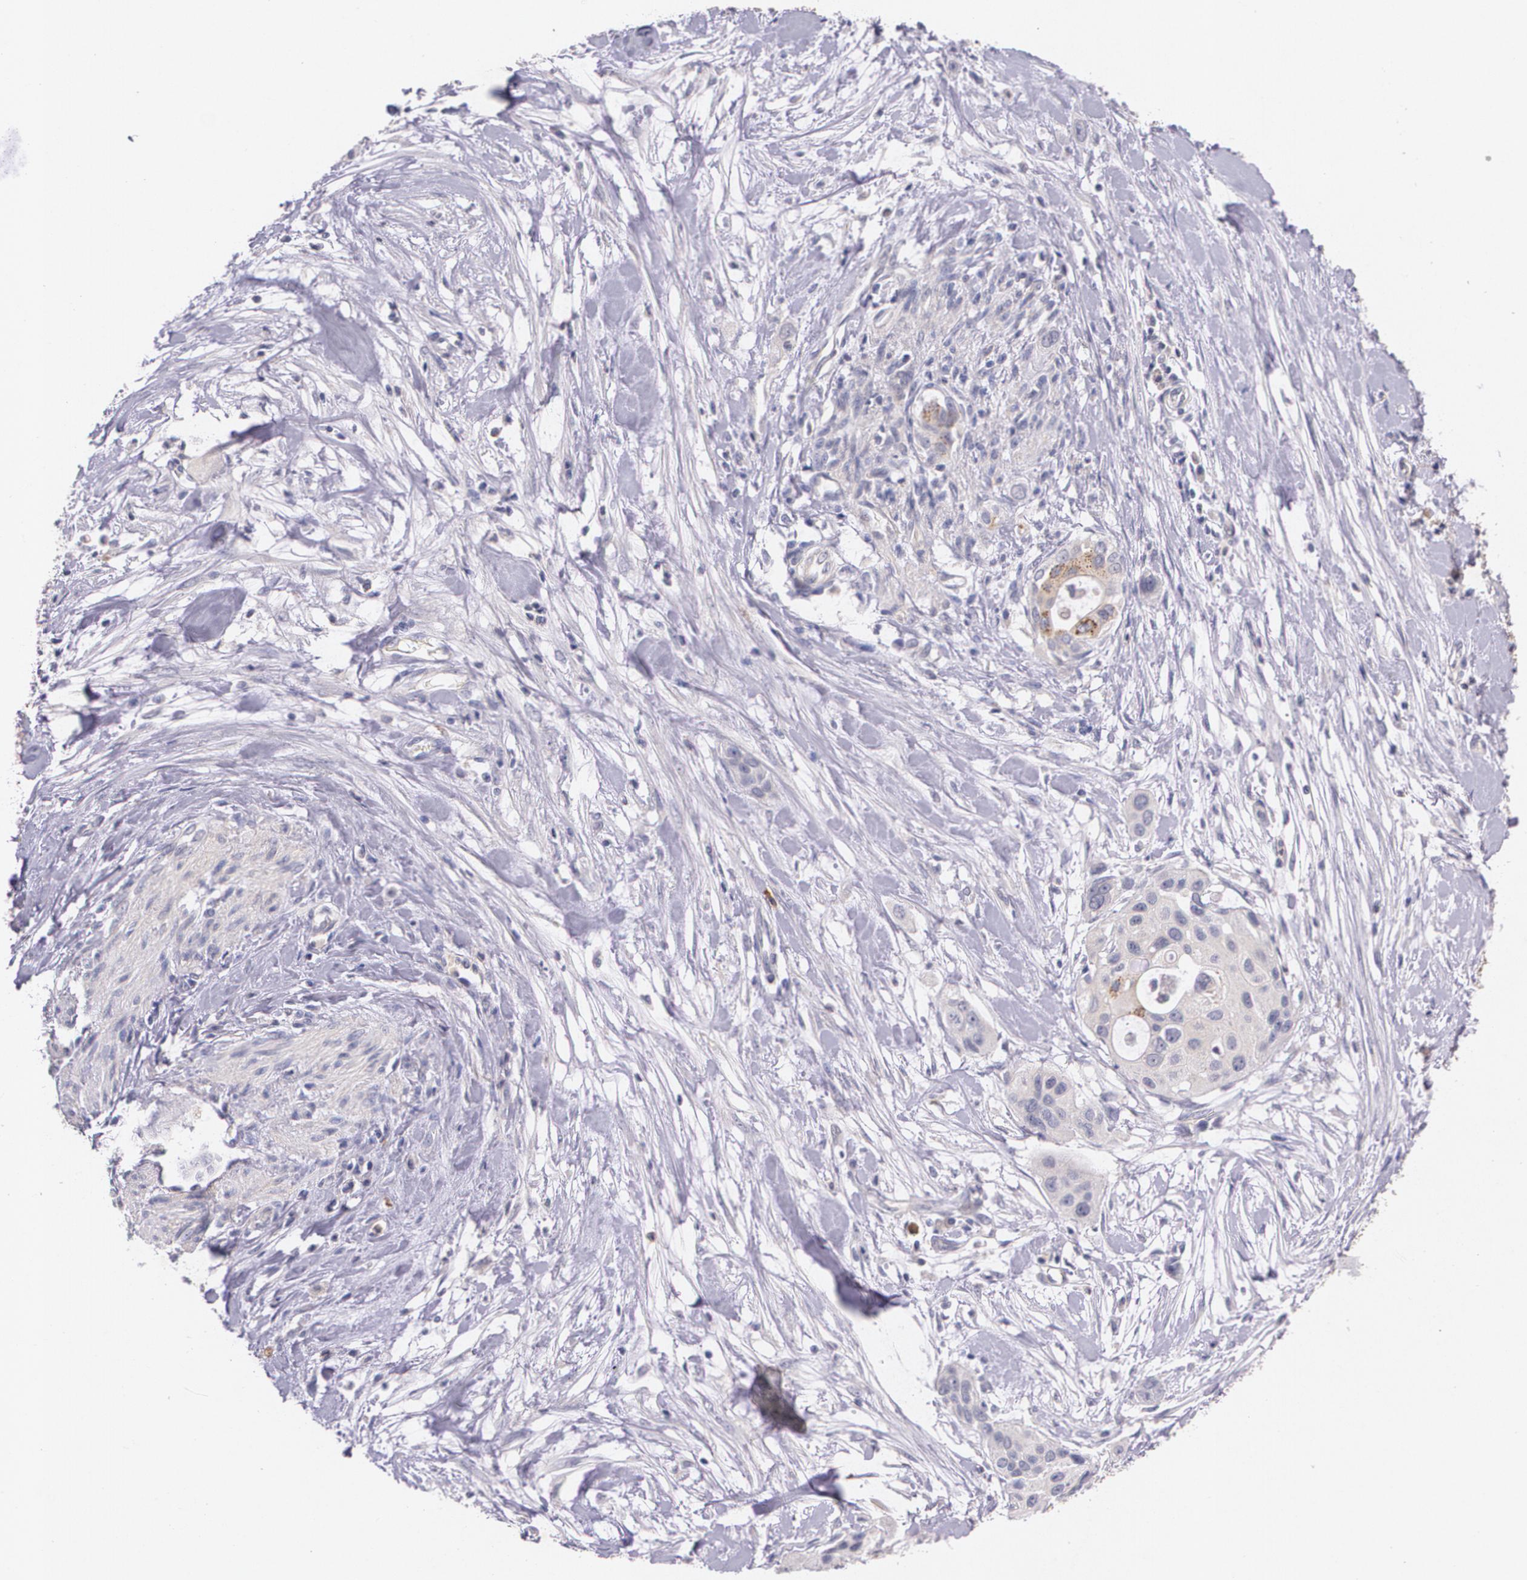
{"staining": {"intensity": "weak", "quantity": ">75%", "location": "cytoplasmic/membranous"}, "tissue": "pancreatic cancer", "cell_type": "Tumor cells", "image_type": "cancer", "snomed": [{"axis": "morphology", "description": "Adenocarcinoma, NOS"}, {"axis": "topography", "description": "Pancreas"}], "caption": "High-magnification brightfield microscopy of pancreatic cancer (adenocarcinoma) stained with DAB (brown) and counterstained with hematoxylin (blue). tumor cells exhibit weak cytoplasmic/membranous staining is present in approximately>75% of cells.", "gene": "TM4SF1", "patient": {"sex": "female", "age": 60}}